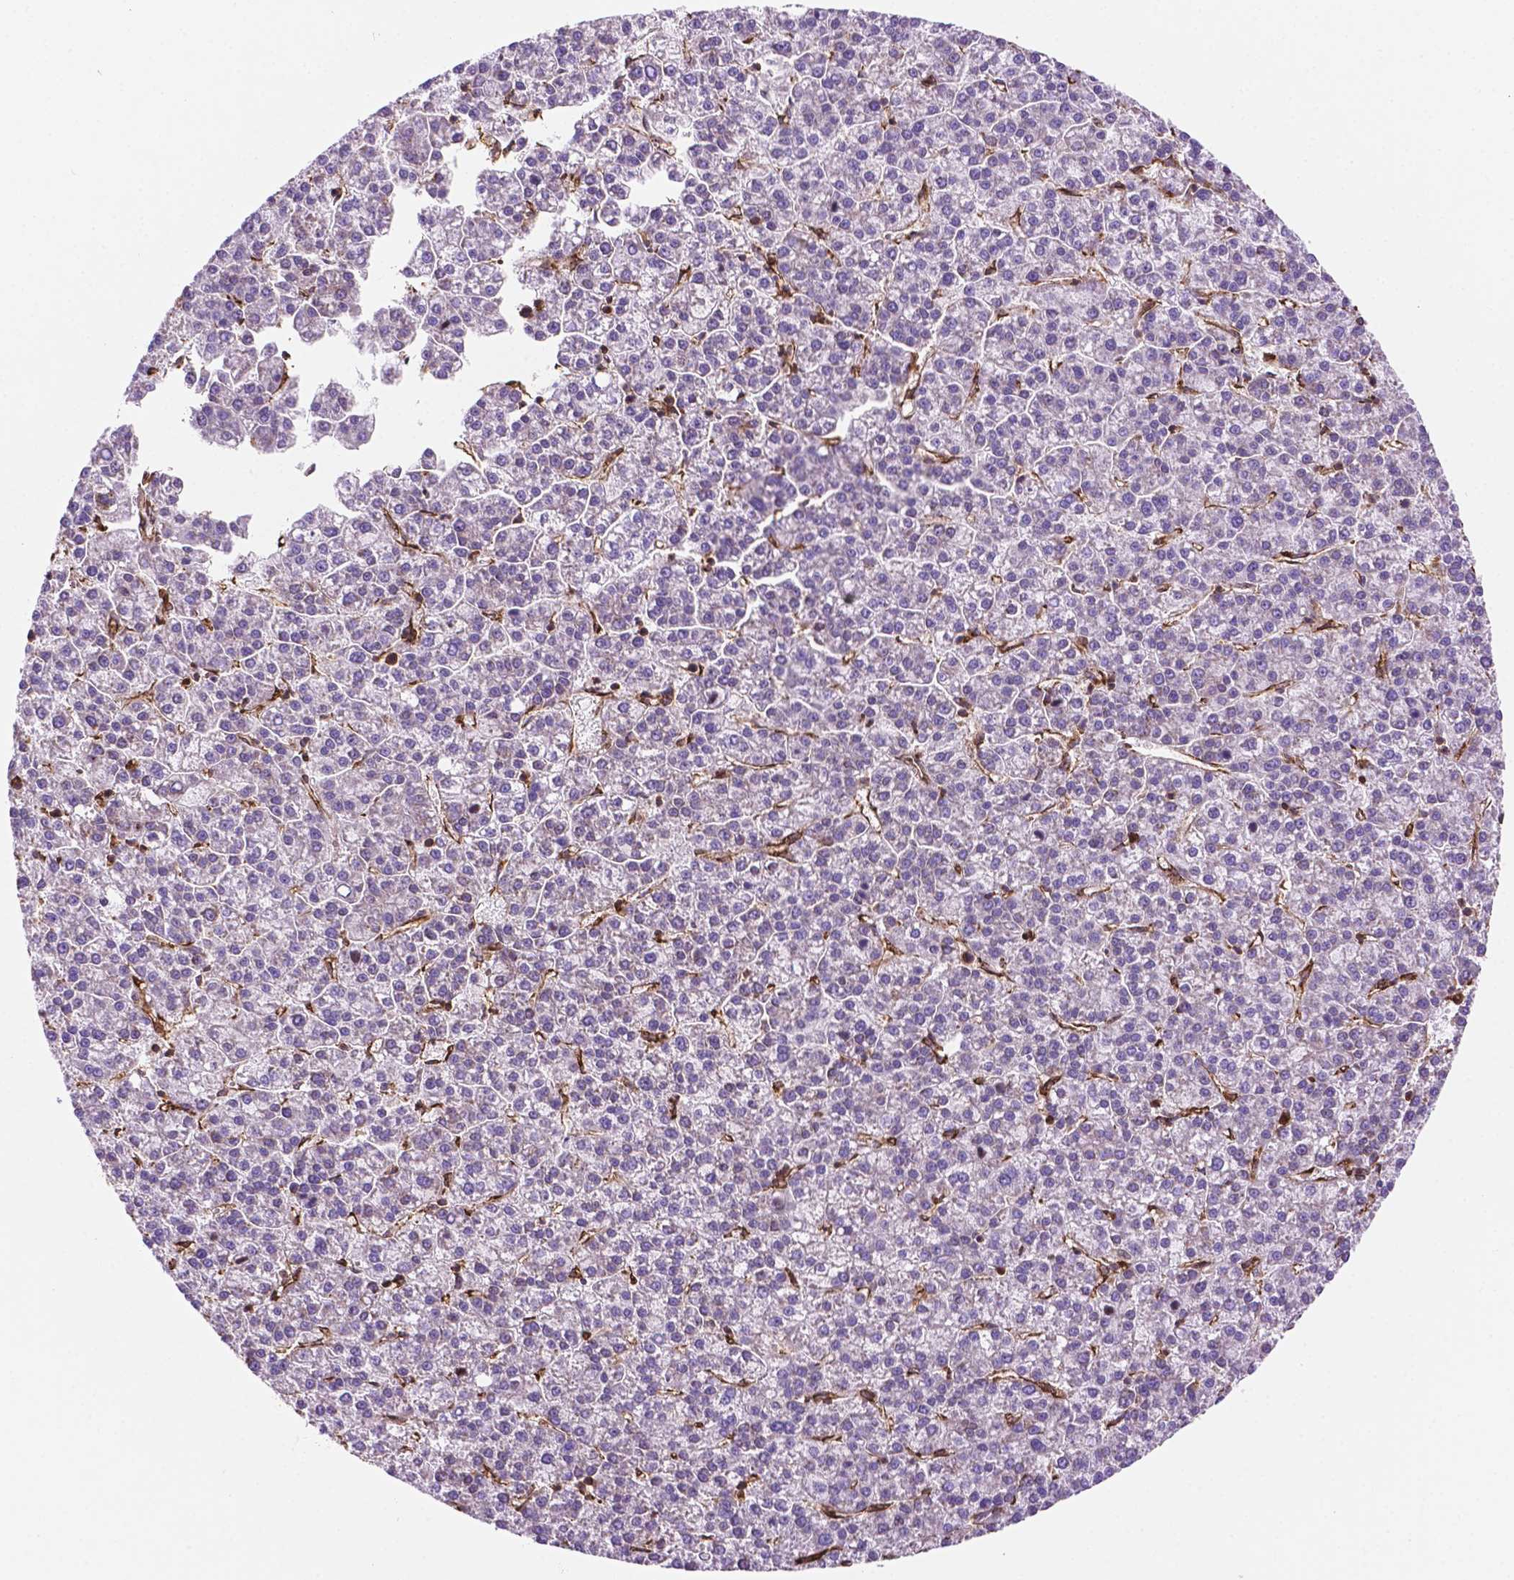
{"staining": {"intensity": "negative", "quantity": "none", "location": "none"}, "tissue": "liver cancer", "cell_type": "Tumor cells", "image_type": "cancer", "snomed": [{"axis": "morphology", "description": "Carcinoma, Hepatocellular, NOS"}, {"axis": "topography", "description": "Liver"}], "caption": "DAB (3,3'-diaminobenzidine) immunohistochemical staining of human liver cancer (hepatocellular carcinoma) reveals no significant positivity in tumor cells.", "gene": "DCN", "patient": {"sex": "female", "age": 58}}